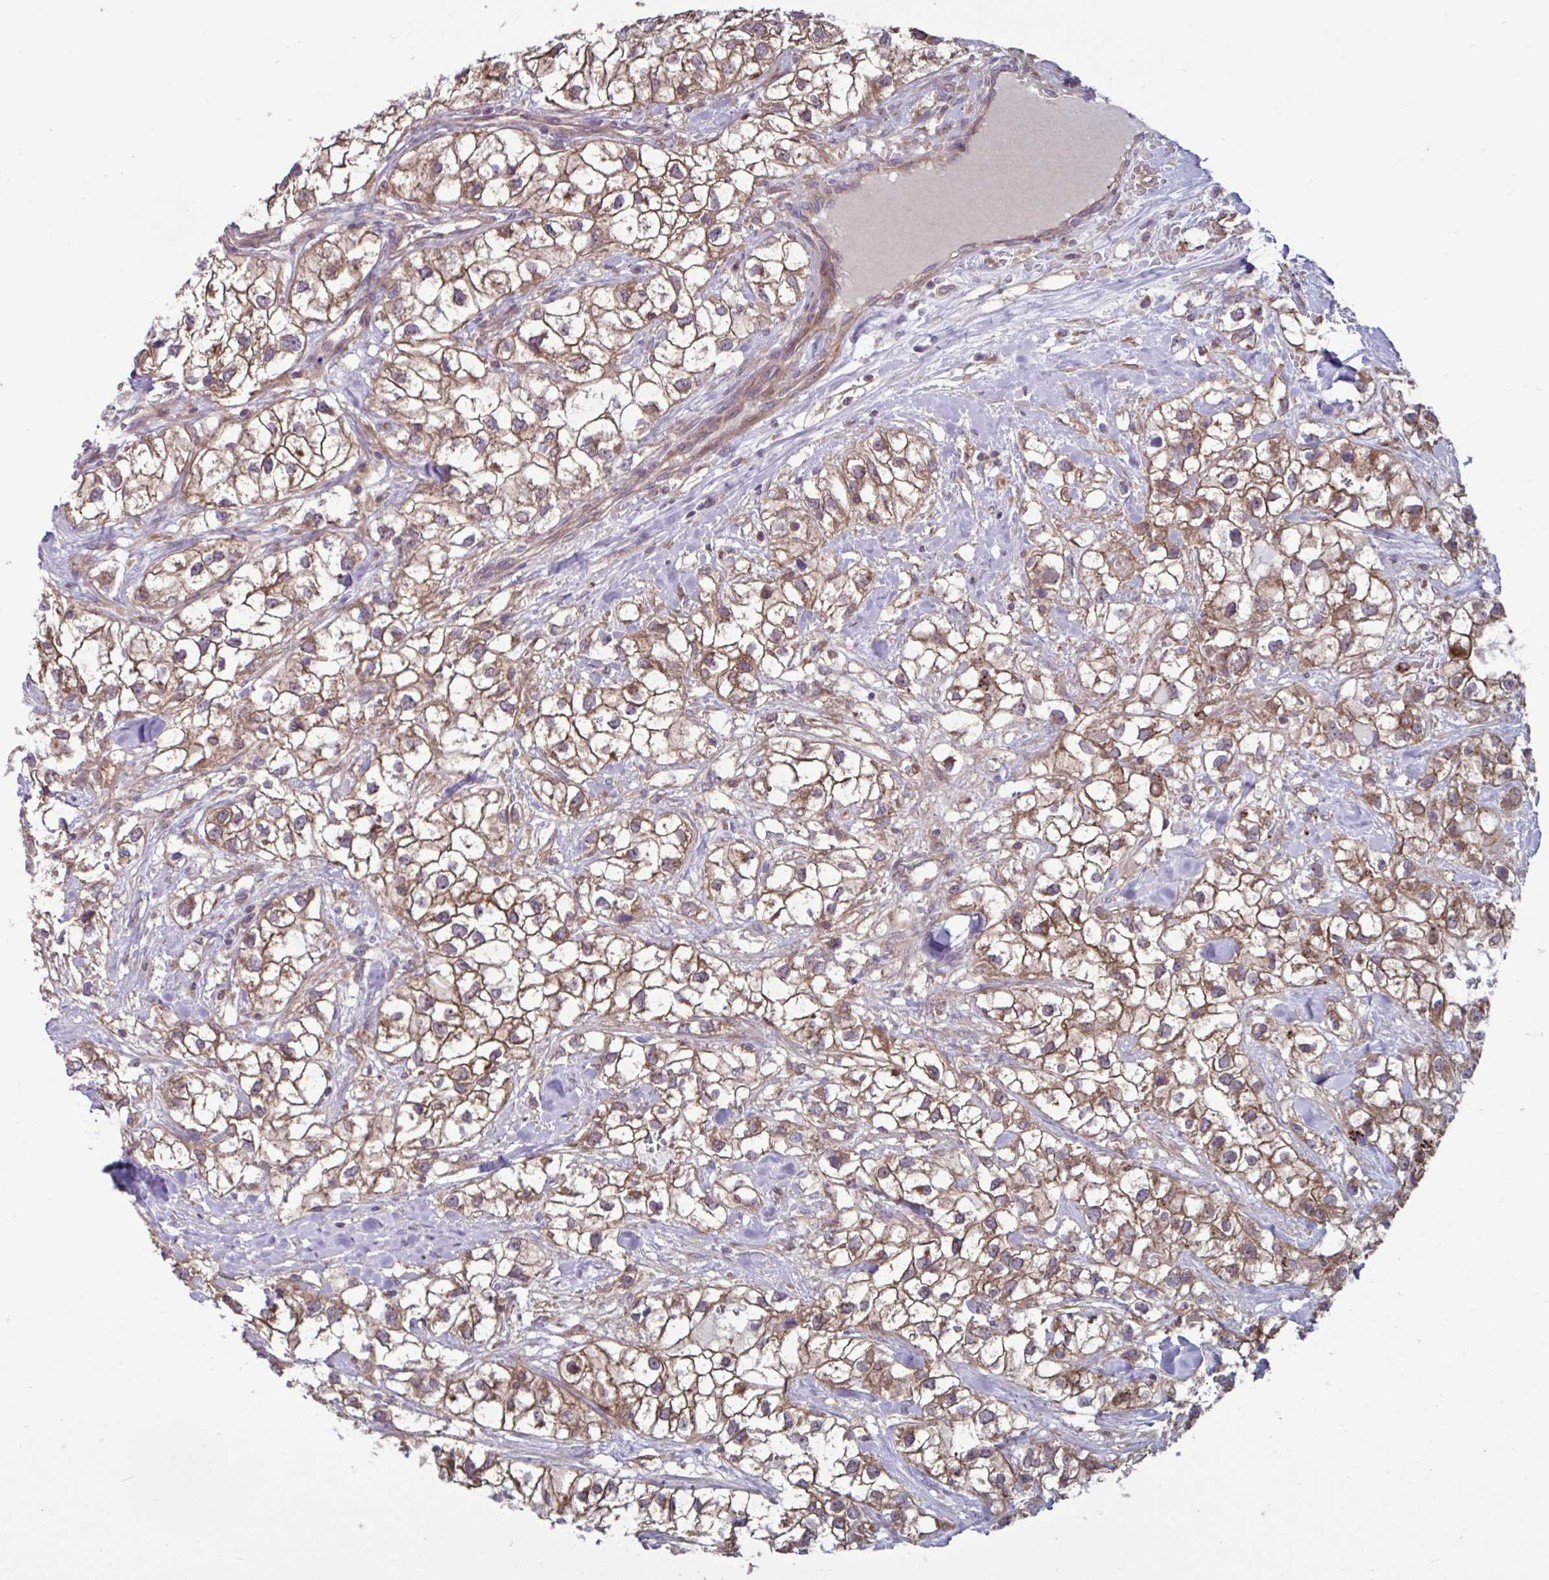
{"staining": {"intensity": "moderate", "quantity": ">75%", "location": "cytoplasmic/membranous"}, "tissue": "renal cancer", "cell_type": "Tumor cells", "image_type": "cancer", "snomed": [{"axis": "morphology", "description": "Adenocarcinoma, NOS"}, {"axis": "topography", "description": "Kidney"}], "caption": "A micrograph of adenocarcinoma (renal) stained for a protein exhibits moderate cytoplasmic/membranous brown staining in tumor cells. (Brightfield microscopy of DAB IHC at high magnification).", "gene": "GLTP", "patient": {"sex": "male", "age": 59}}